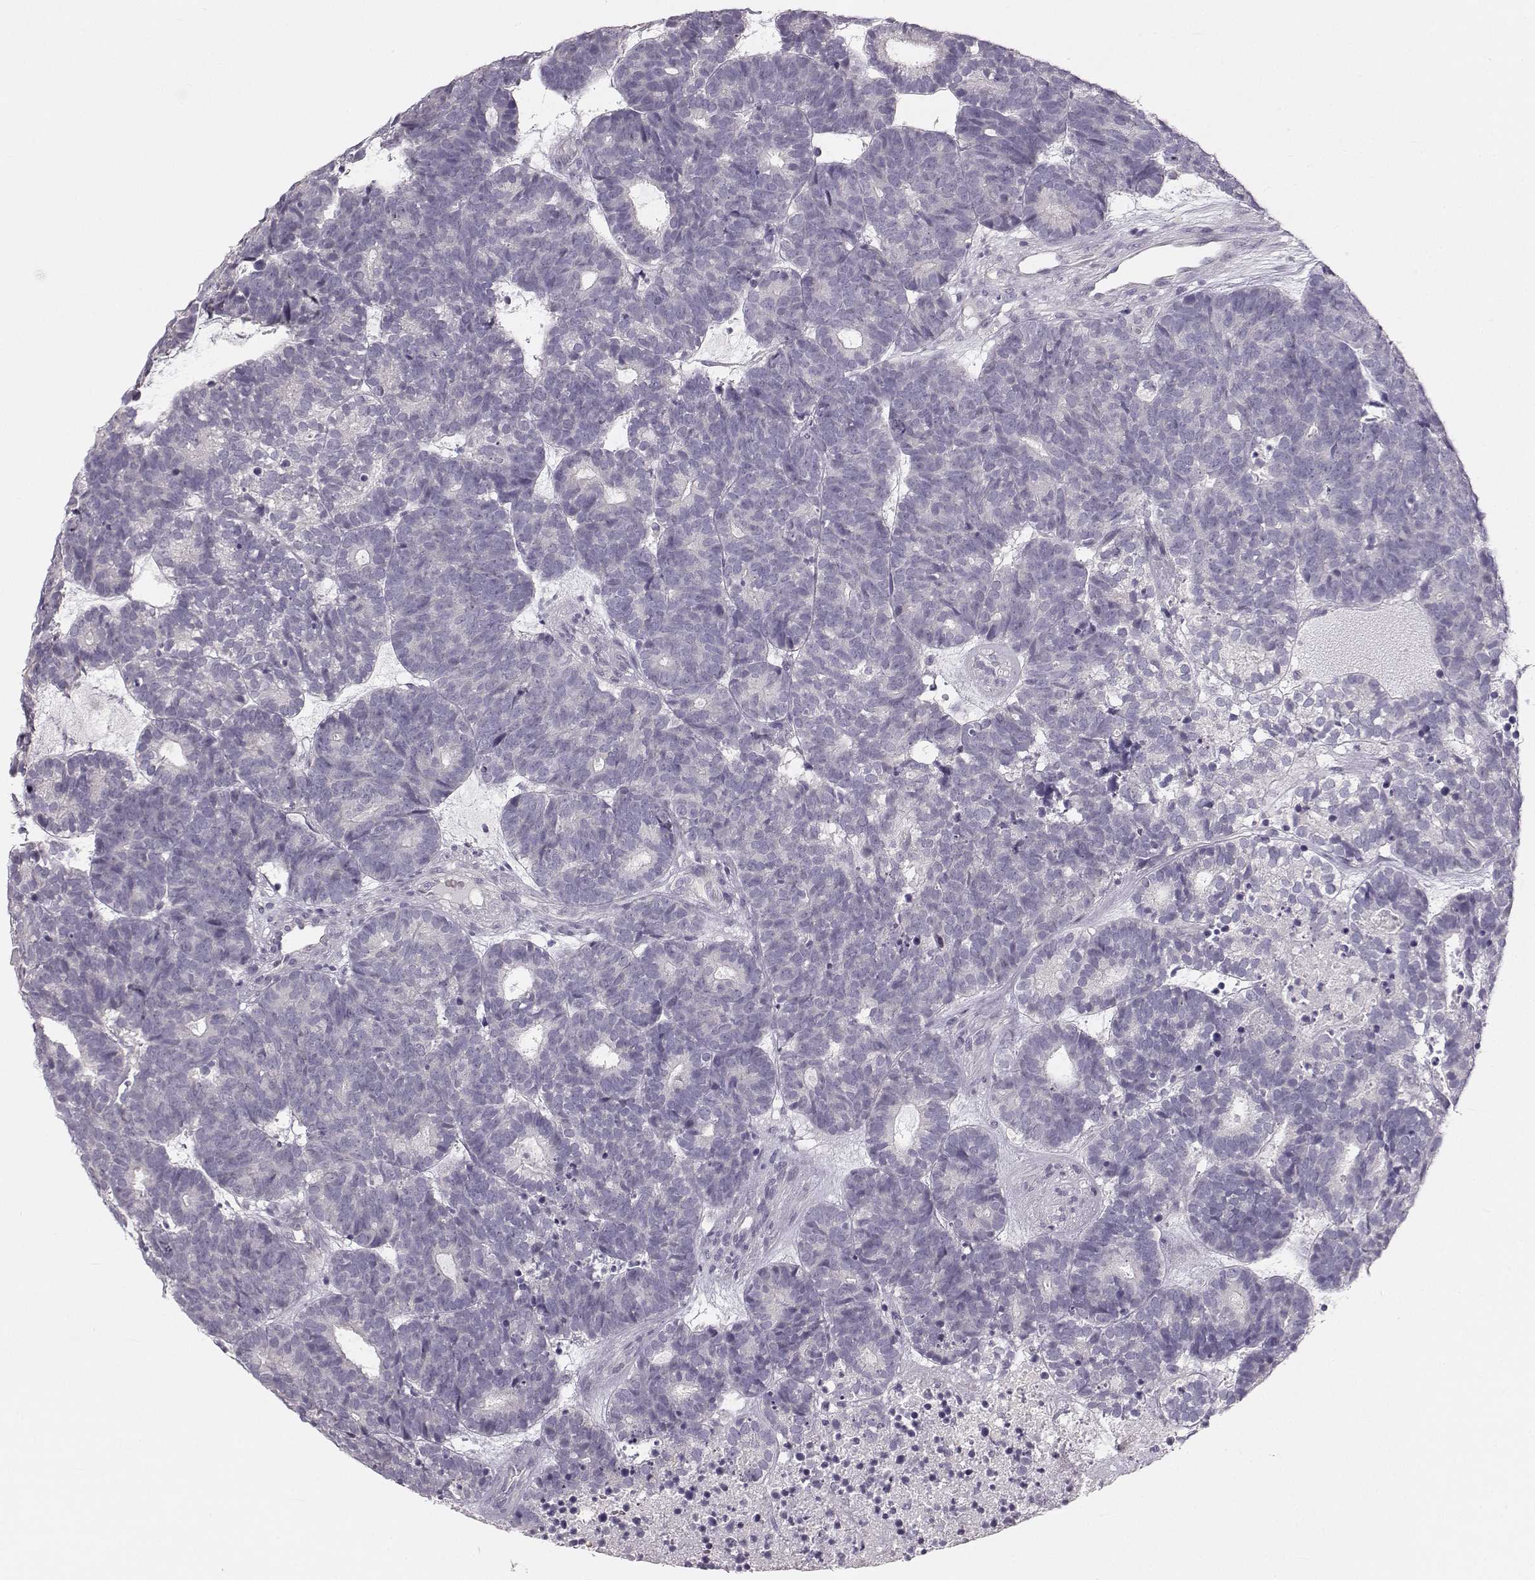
{"staining": {"intensity": "negative", "quantity": "none", "location": "none"}, "tissue": "head and neck cancer", "cell_type": "Tumor cells", "image_type": "cancer", "snomed": [{"axis": "morphology", "description": "Adenocarcinoma, NOS"}, {"axis": "topography", "description": "Head-Neck"}], "caption": "High magnification brightfield microscopy of head and neck cancer (adenocarcinoma) stained with DAB (brown) and counterstained with hematoxylin (blue): tumor cells show no significant positivity. (Stains: DAB (3,3'-diaminobenzidine) IHC with hematoxylin counter stain, Microscopy: brightfield microscopy at high magnification).", "gene": "OIP5", "patient": {"sex": "female", "age": 81}}